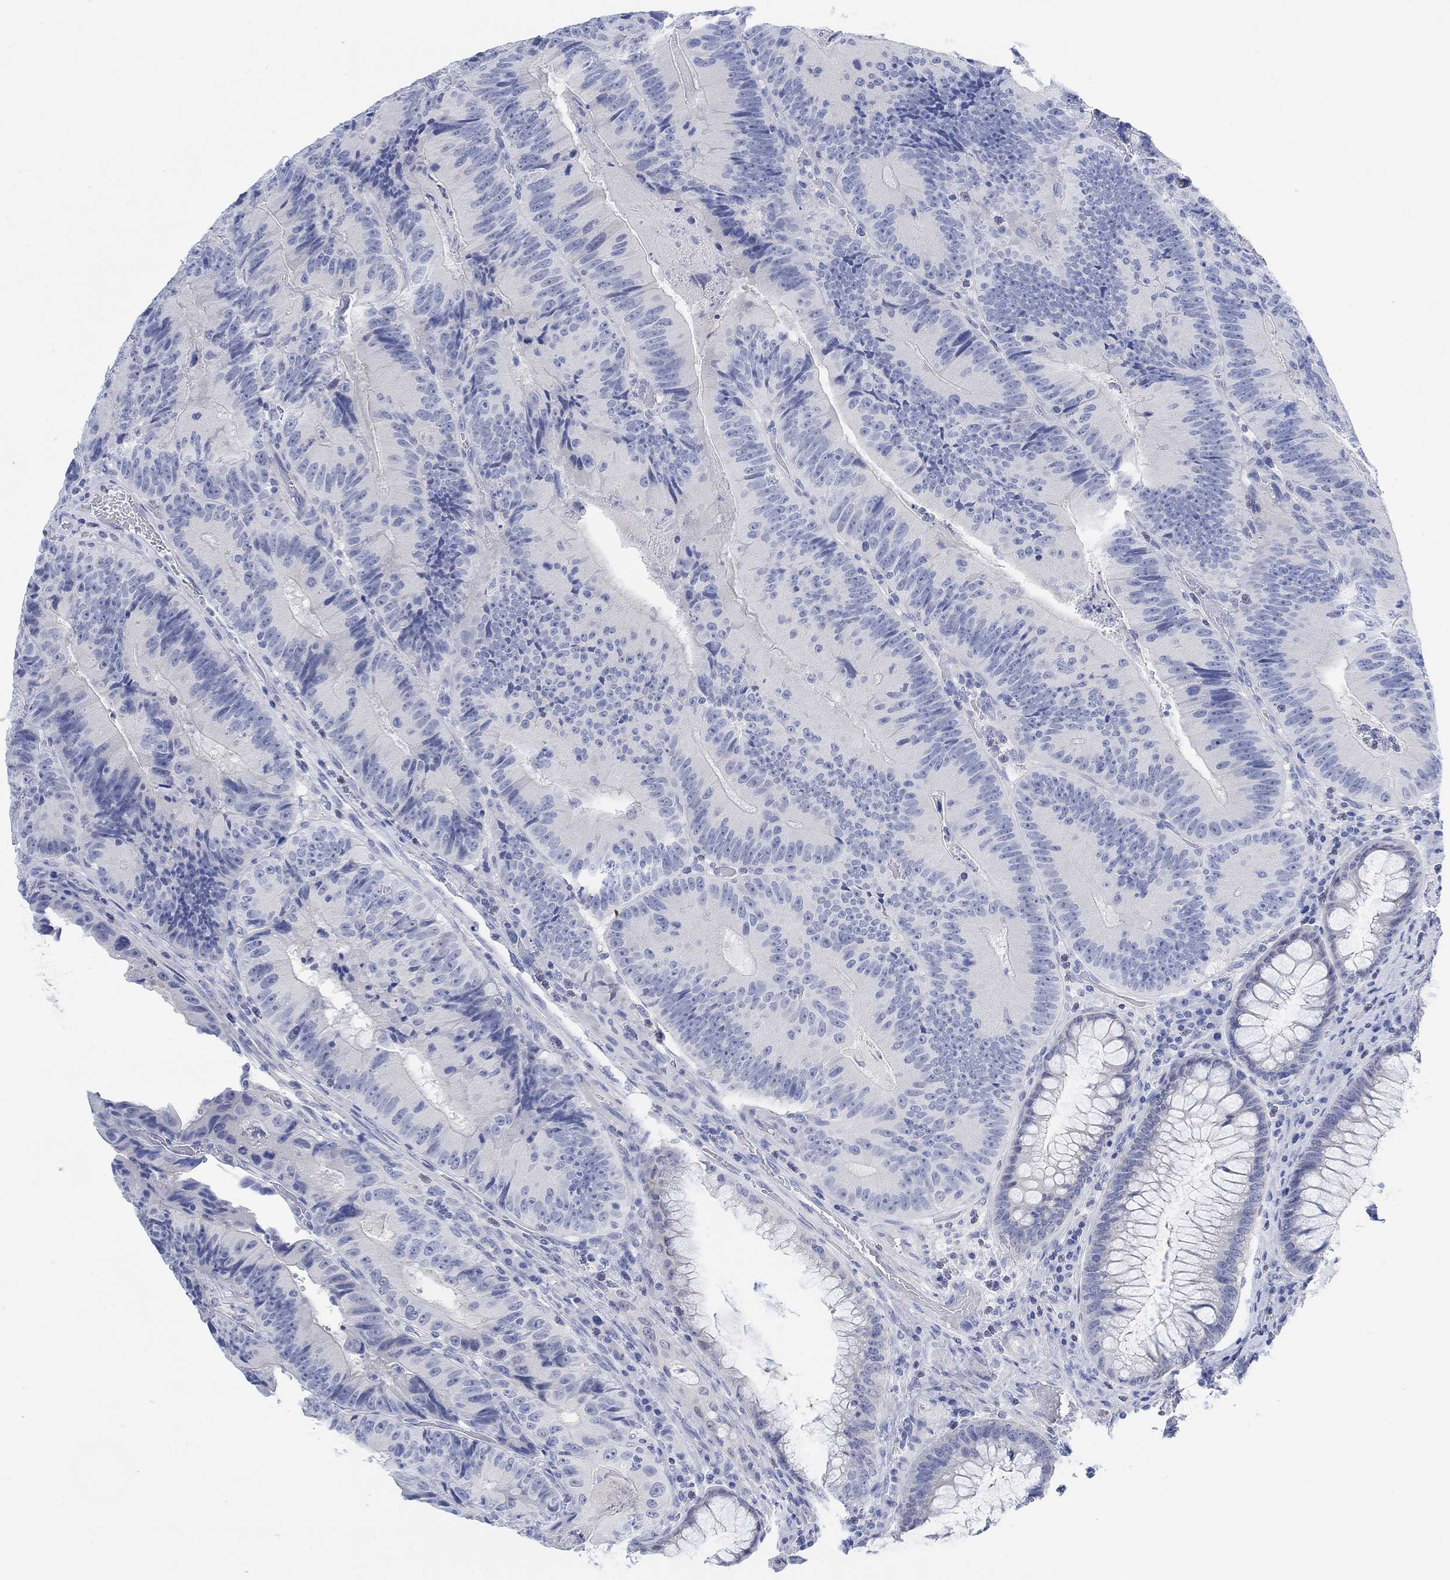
{"staining": {"intensity": "negative", "quantity": "none", "location": "none"}, "tissue": "colorectal cancer", "cell_type": "Tumor cells", "image_type": "cancer", "snomed": [{"axis": "morphology", "description": "Adenocarcinoma, NOS"}, {"axis": "topography", "description": "Colon"}], "caption": "A histopathology image of human colorectal cancer is negative for staining in tumor cells.", "gene": "ENO4", "patient": {"sex": "female", "age": 86}}